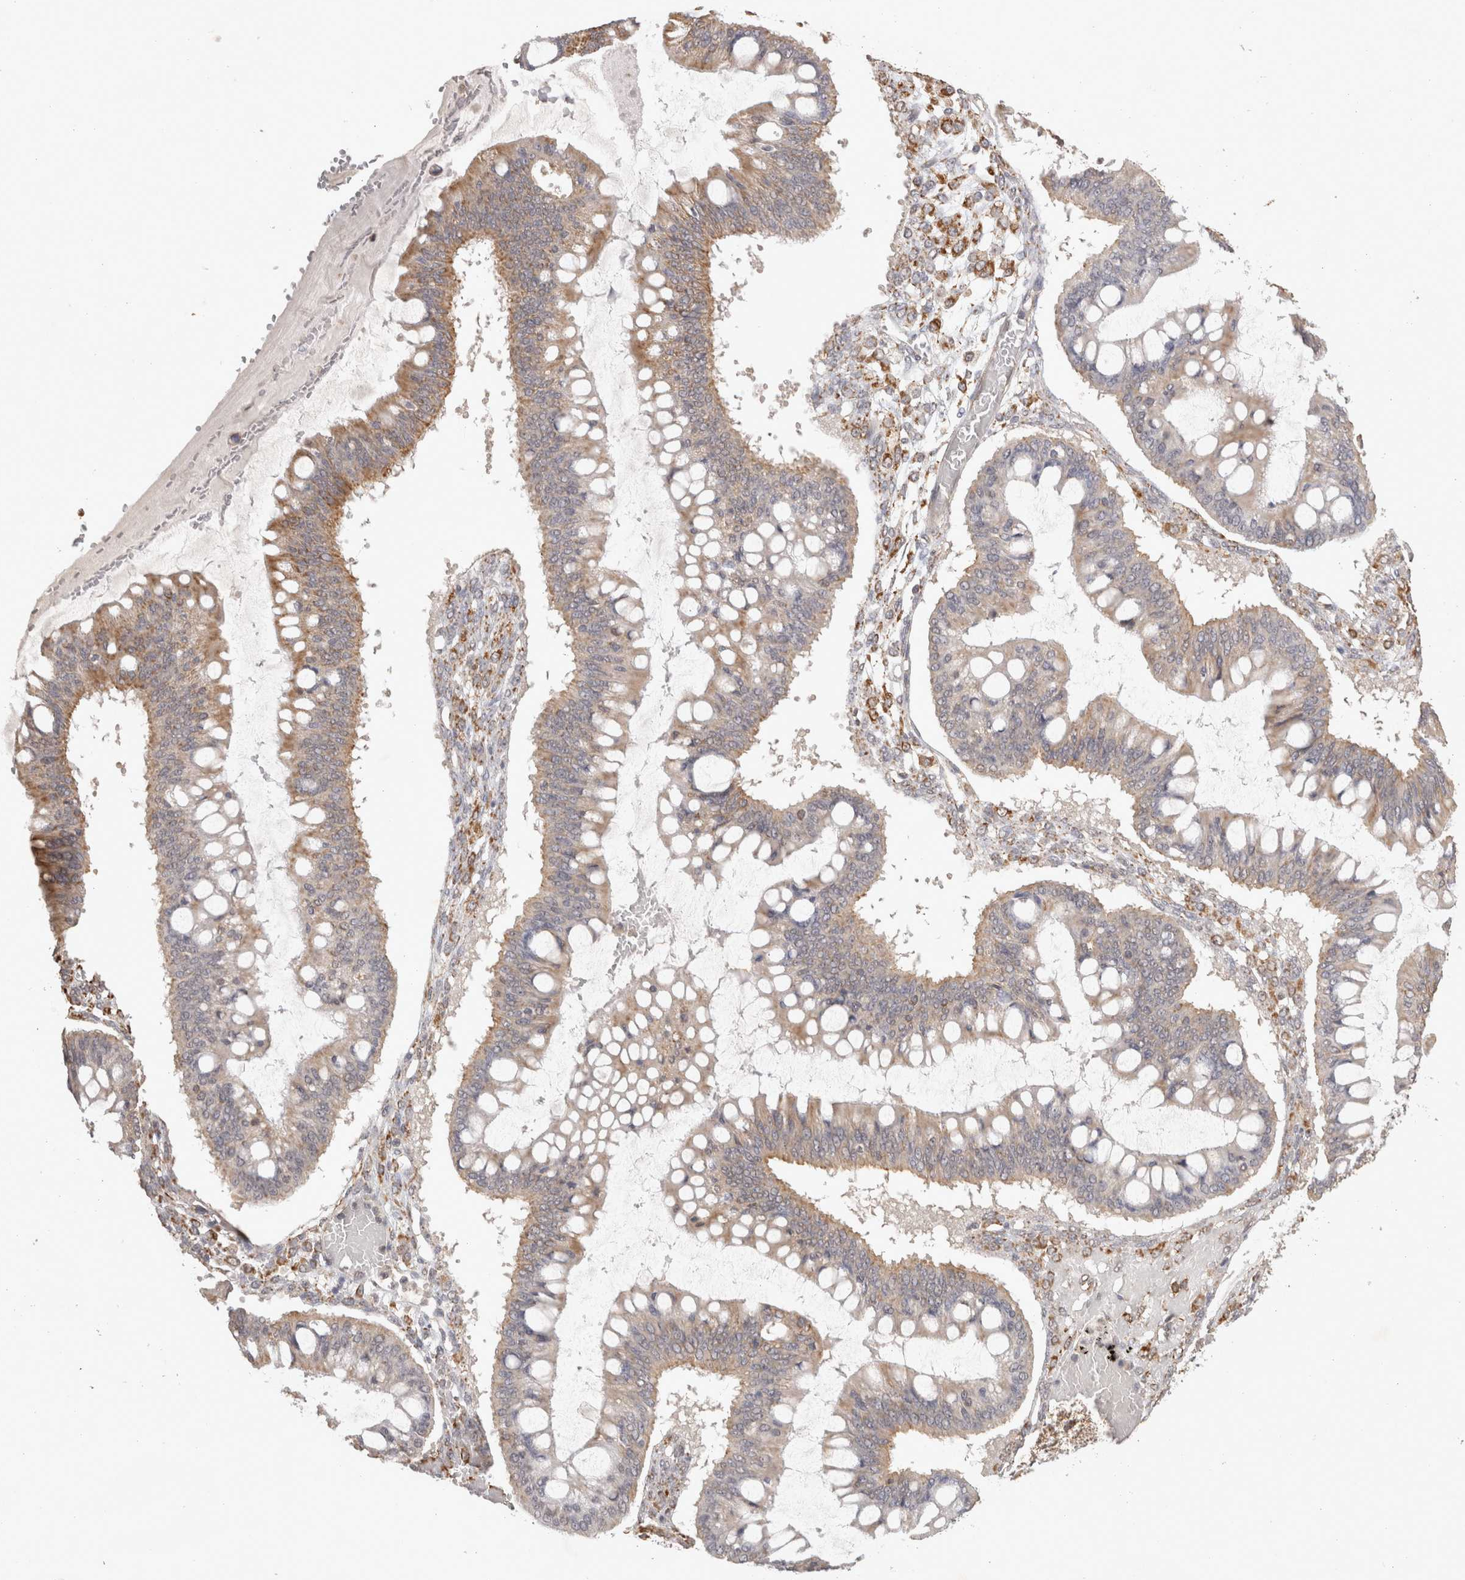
{"staining": {"intensity": "moderate", "quantity": "<25%", "location": "cytoplasmic/membranous"}, "tissue": "ovarian cancer", "cell_type": "Tumor cells", "image_type": "cancer", "snomed": [{"axis": "morphology", "description": "Cystadenocarcinoma, mucinous, NOS"}, {"axis": "topography", "description": "Ovary"}], "caption": "Immunohistochemistry (IHC) image of ovarian cancer stained for a protein (brown), which displays low levels of moderate cytoplasmic/membranous positivity in approximately <25% of tumor cells.", "gene": "BNIP3L", "patient": {"sex": "female", "age": 73}}